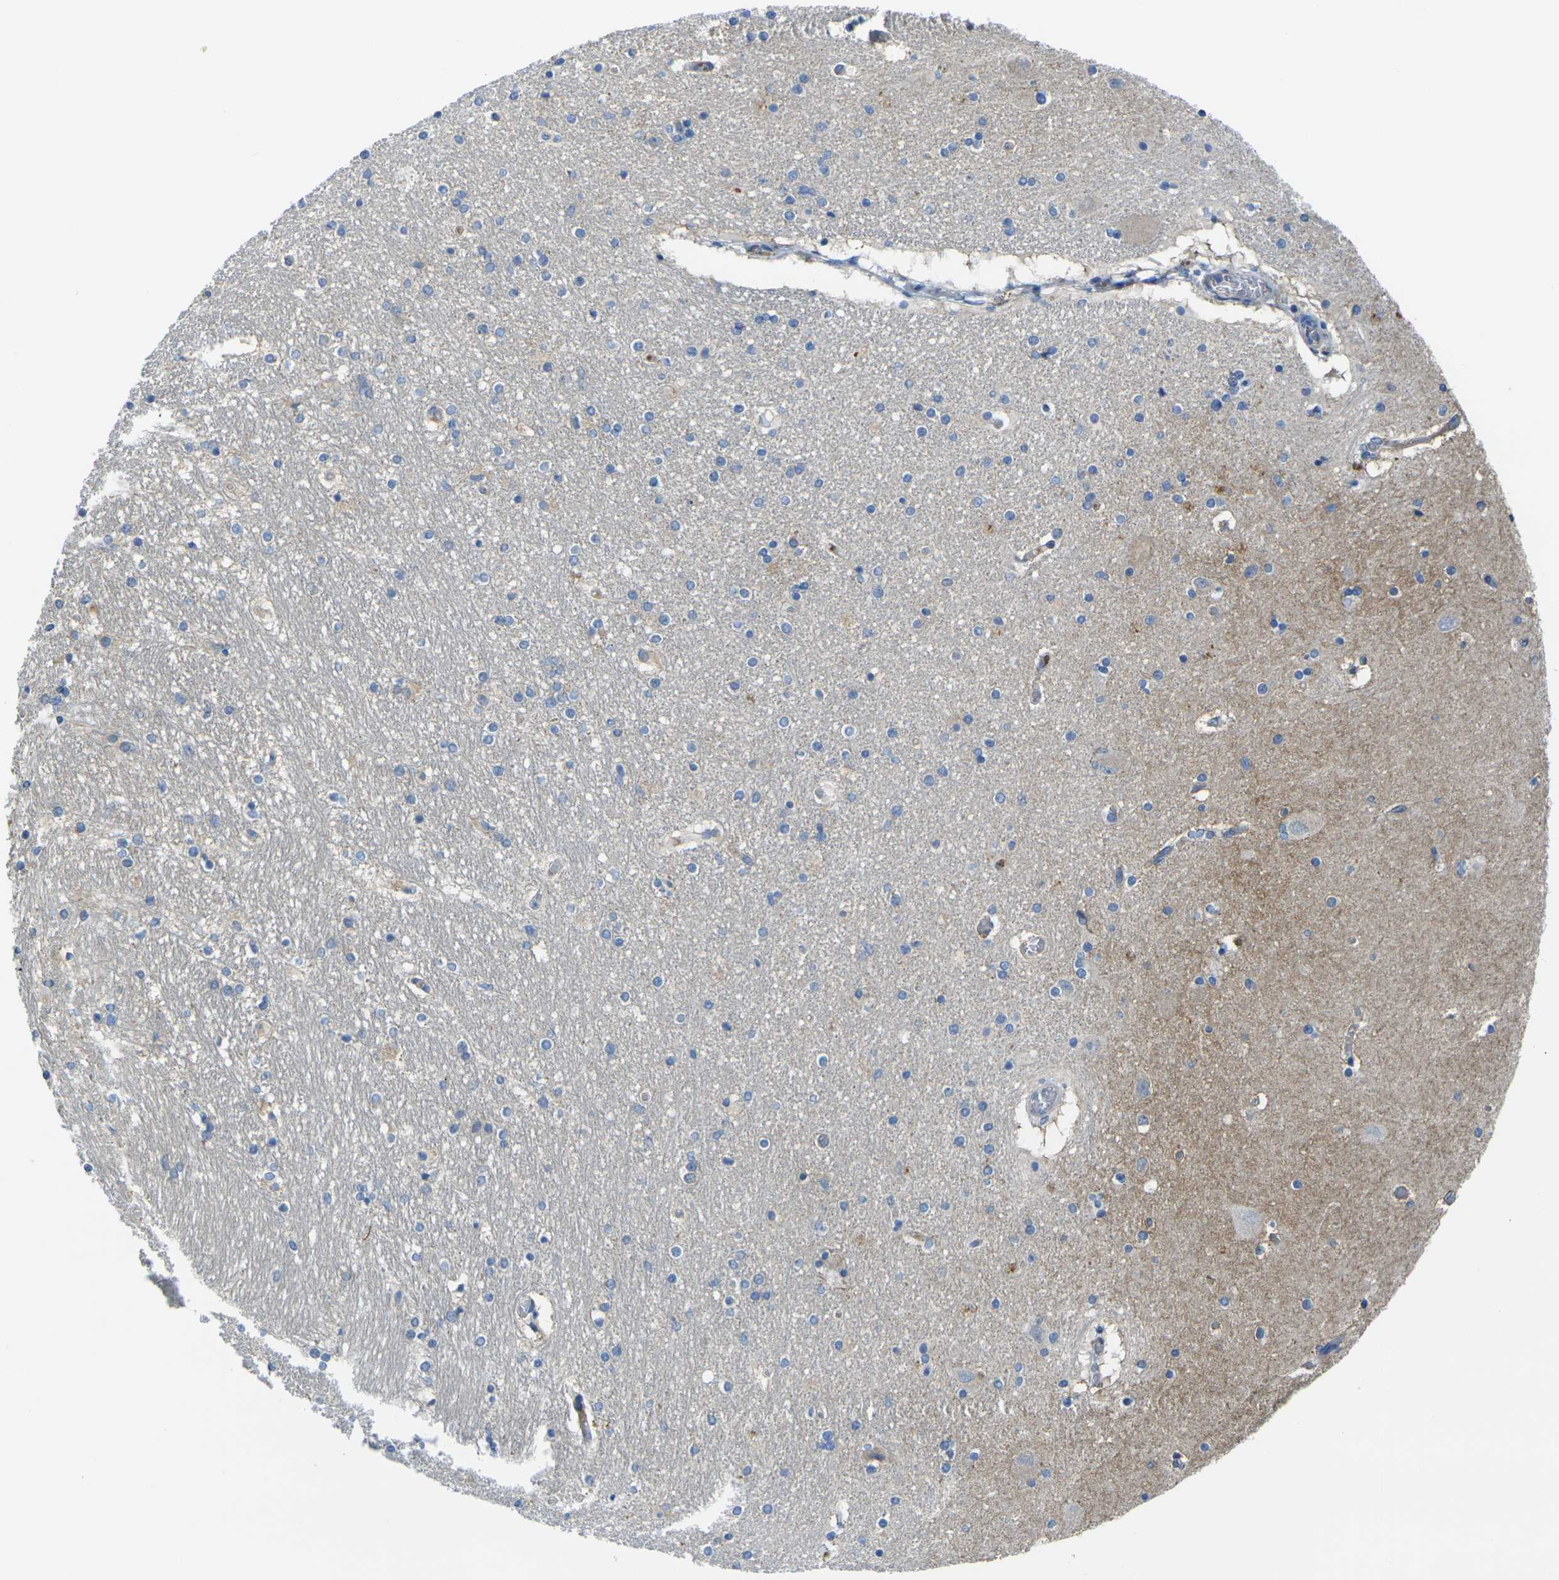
{"staining": {"intensity": "negative", "quantity": "none", "location": "none"}, "tissue": "hippocampus", "cell_type": "Glial cells", "image_type": "normal", "snomed": [{"axis": "morphology", "description": "Normal tissue, NOS"}, {"axis": "topography", "description": "Hippocampus"}], "caption": "Immunohistochemical staining of unremarkable hippocampus demonstrates no significant staining in glial cells. (Stains: DAB (3,3'-diaminobenzidine) IHC with hematoxylin counter stain, Microscopy: brightfield microscopy at high magnification).", "gene": "GNA12", "patient": {"sex": "female", "age": 54}}